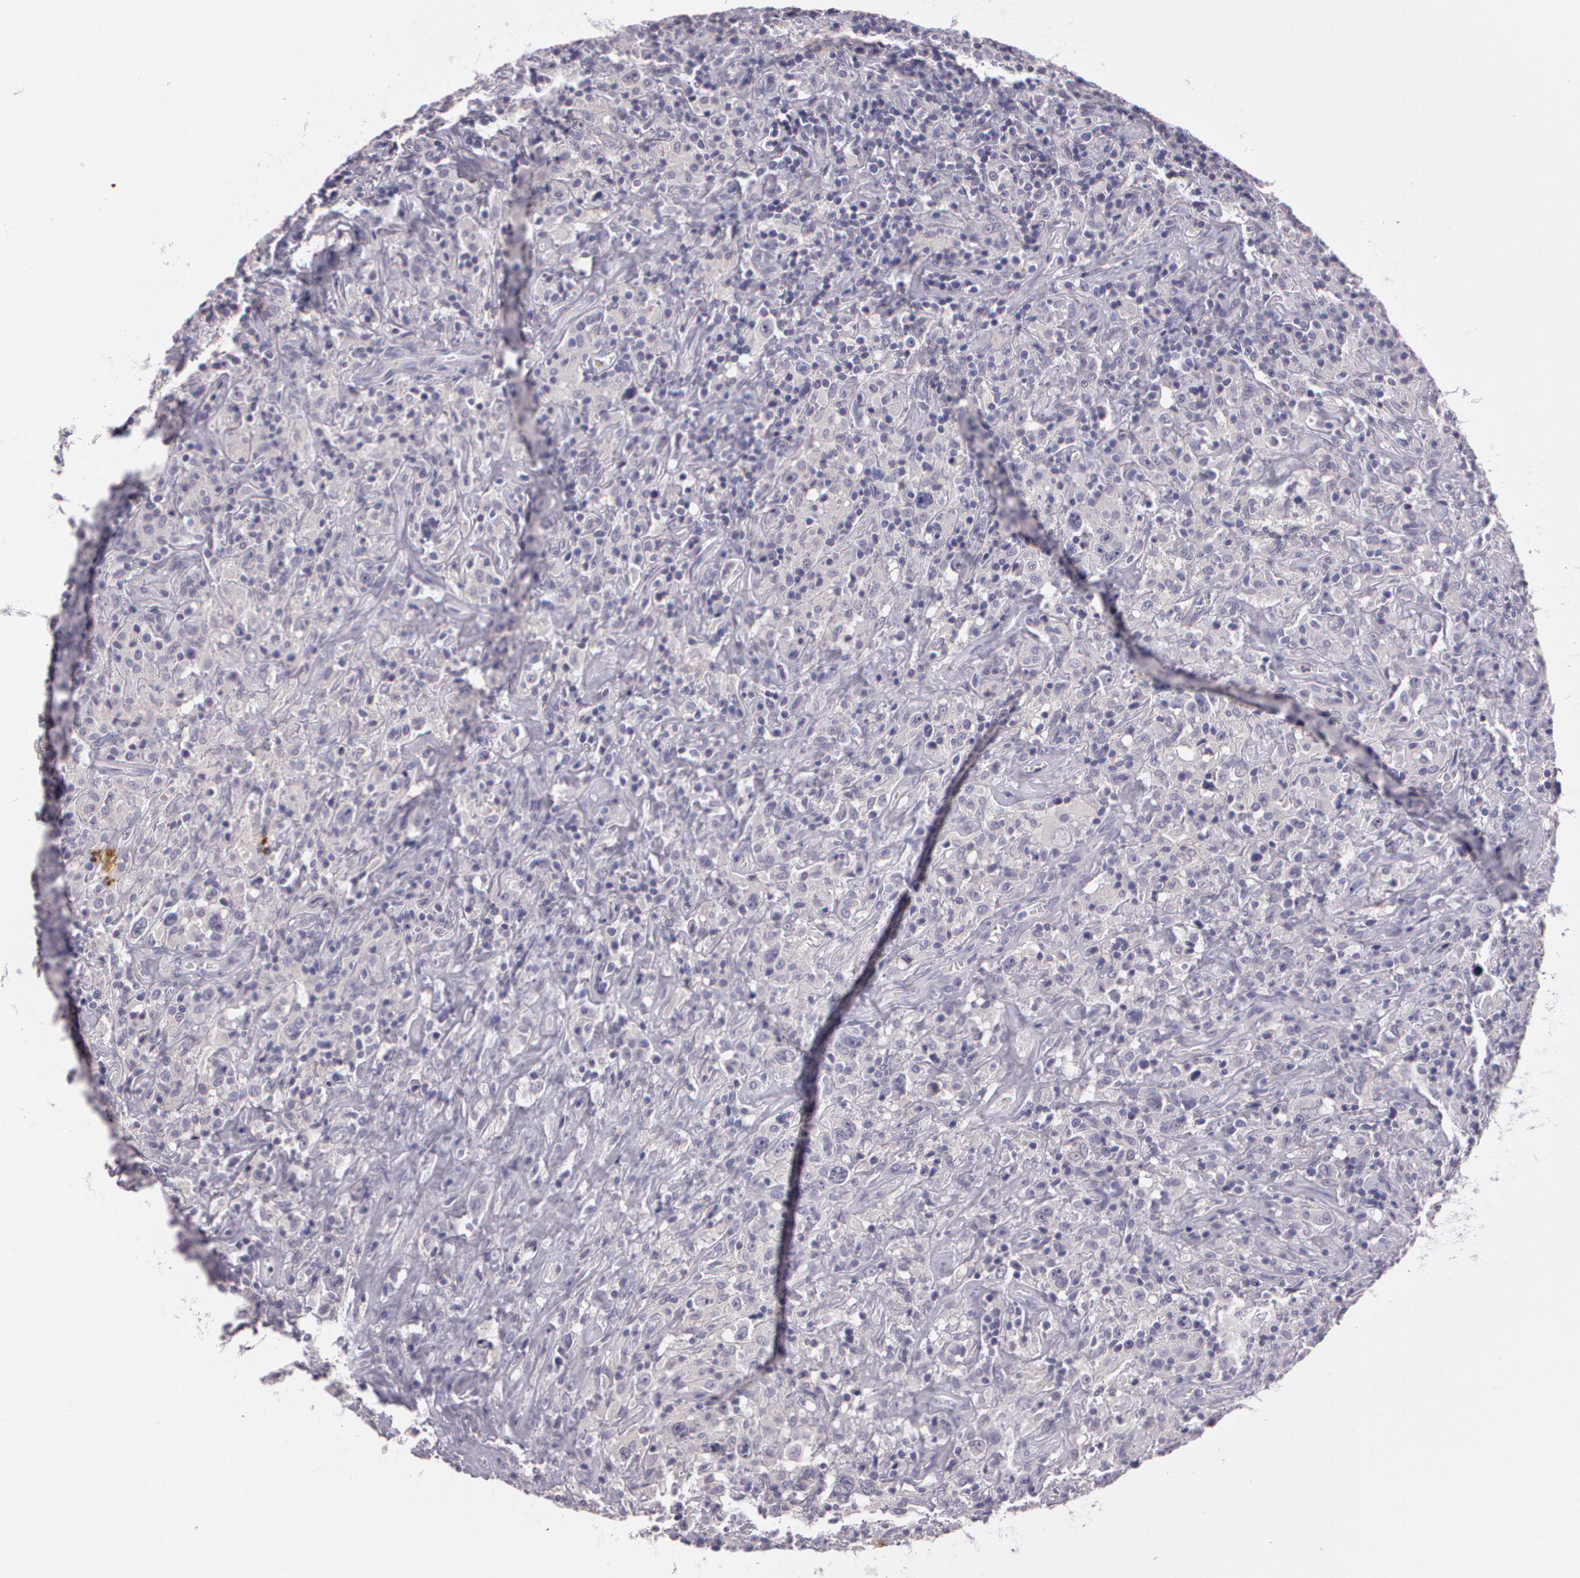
{"staining": {"intensity": "negative", "quantity": "none", "location": "none"}, "tissue": "lymphoma", "cell_type": "Tumor cells", "image_type": "cancer", "snomed": [{"axis": "morphology", "description": "Hodgkin's disease, NOS"}, {"axis": "topography", "description": "Lymph node"}], "caption": "This is a image of IHC staining of lymphoma, which shows no expression in tumor cells. (DAB immunohistochemistry, high magnification).", "gene": "G2E3", "patient": {"sex": "male", "age": 46}}